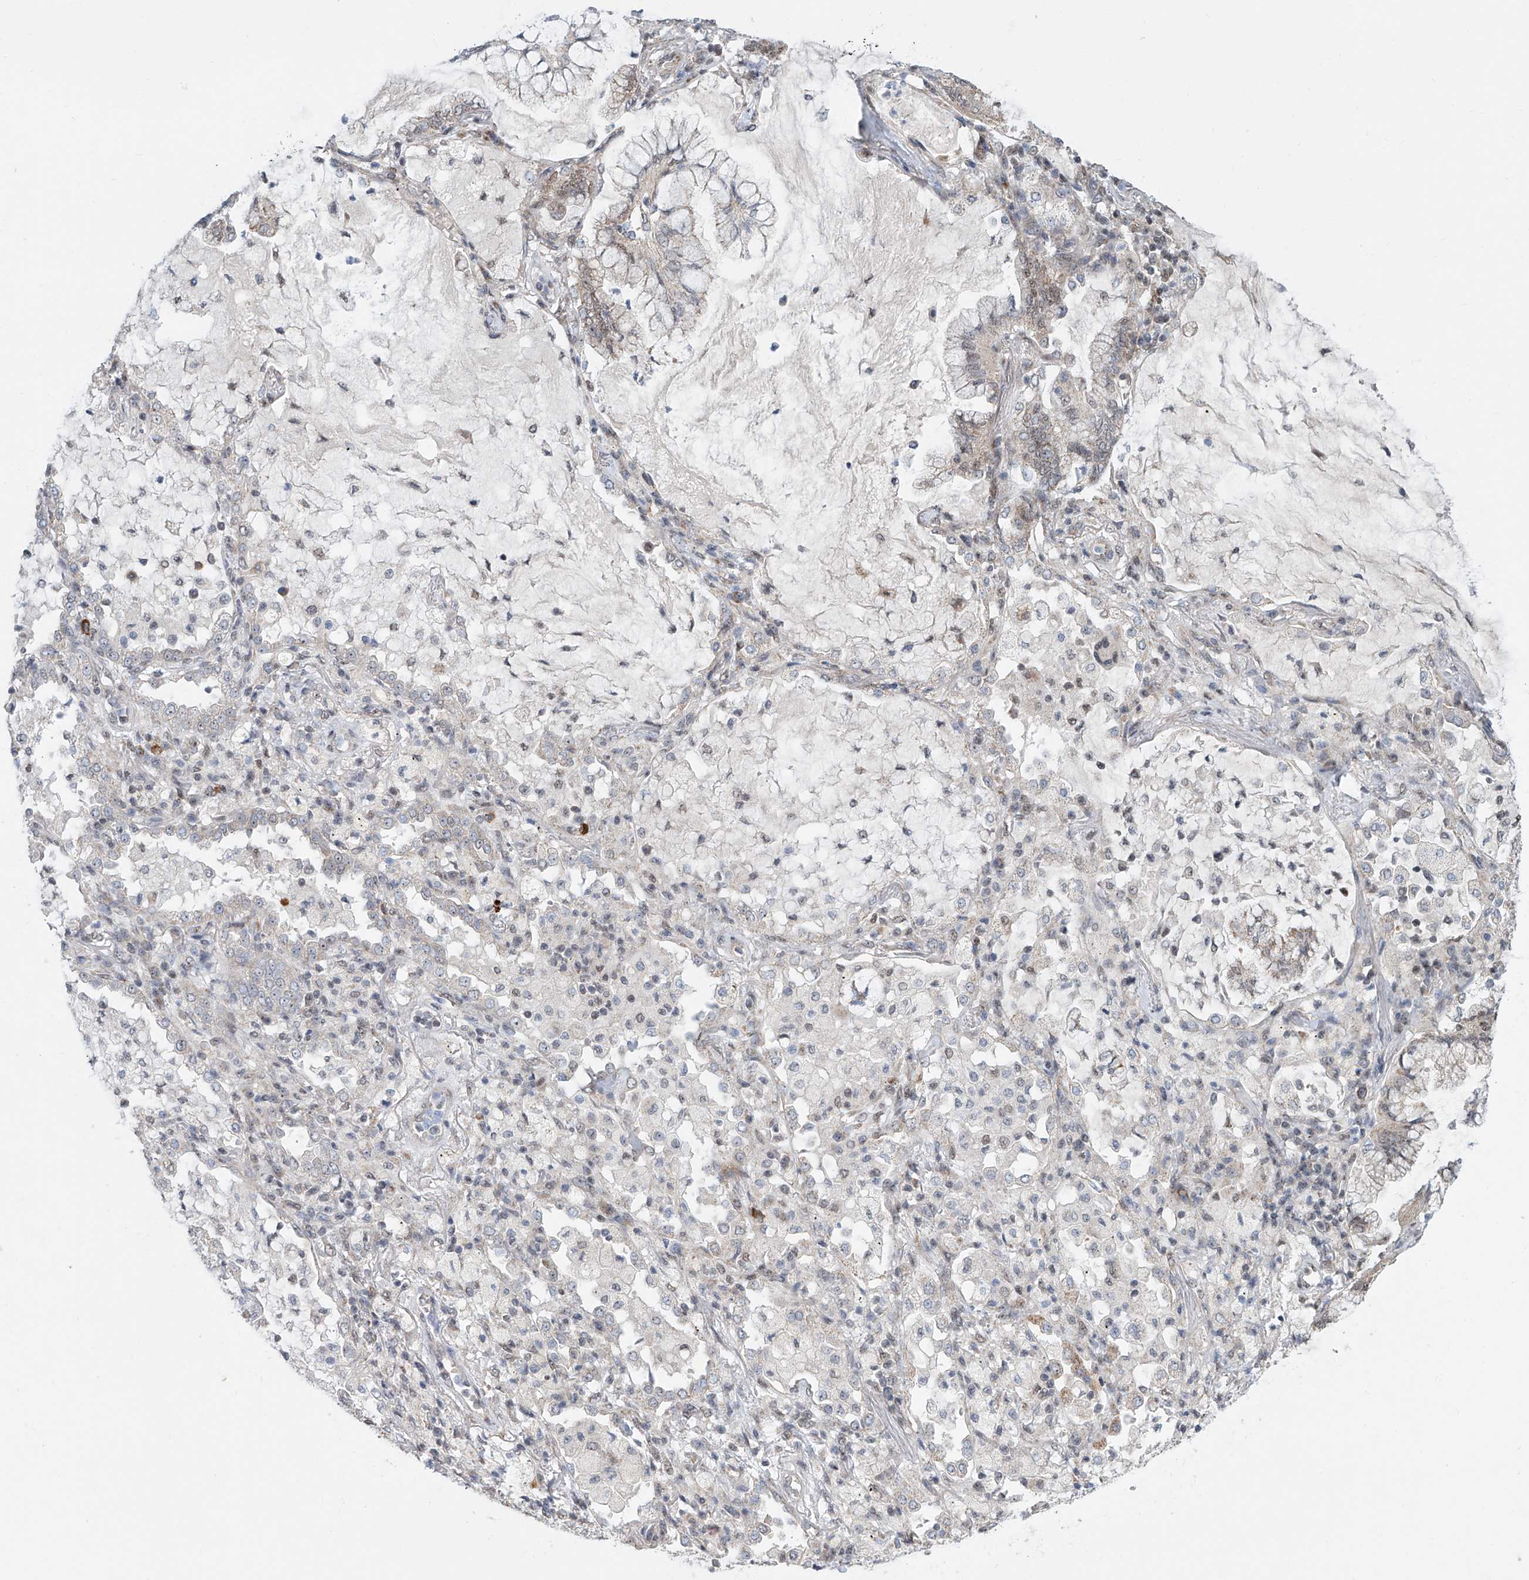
{"staining": {"intensity": "negative", "quantity": "none", "location": "none"}, "tissue": "lung cancer", "cell_type": "Tumor cells", "image_type": "cancer", "snomed": [{"axis": "morphology", "description": "Adenocarcinoma, NOS"}, {"axis": "topography", "description": "Lung"}], "caption": "Immunohistochemistry (IHC) of human lung cancer (adenocarcinoma) demonstrates no expression in tumor cells.", "gene": "SDE2", "patient": {"sex": "female", "age": 70}}